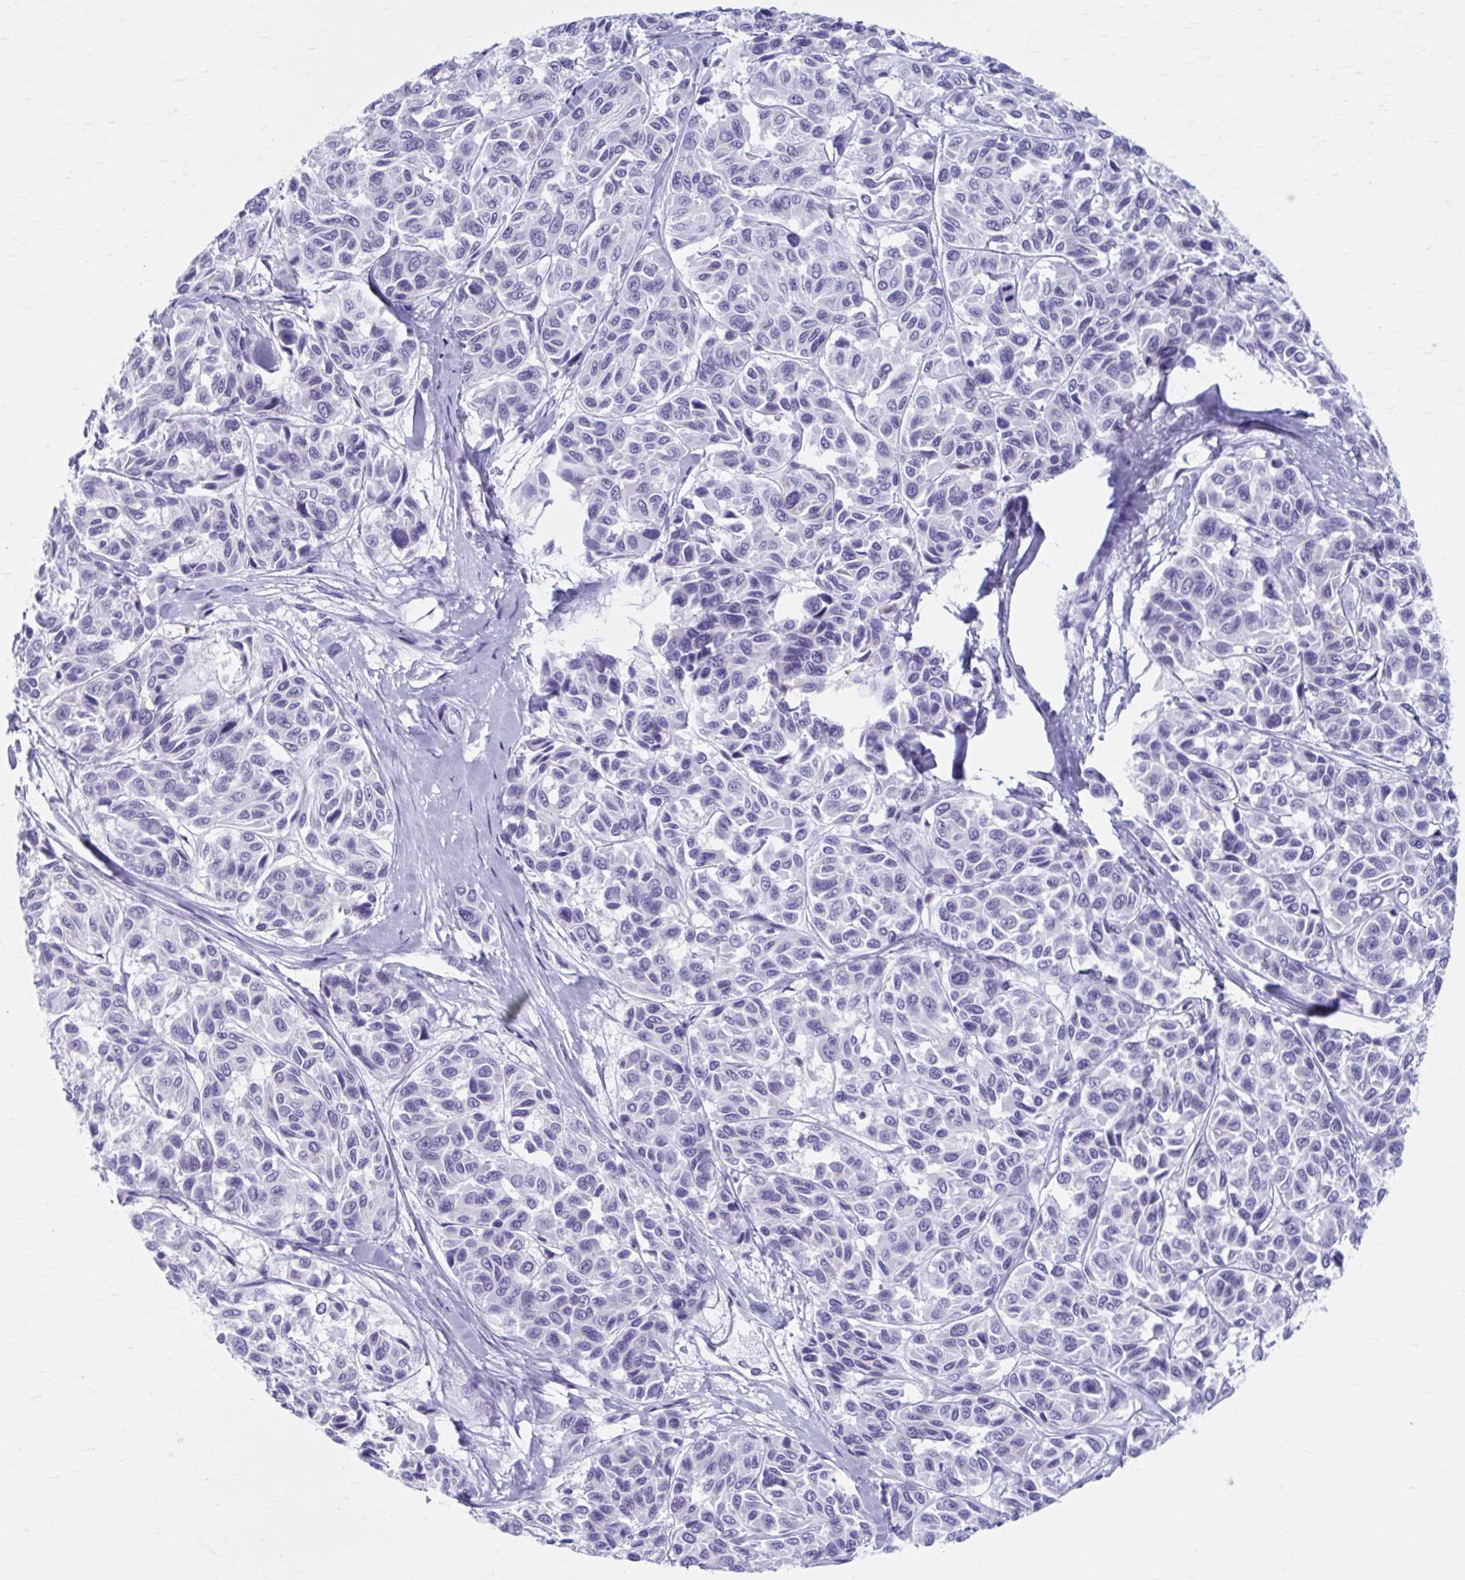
{"staining": {"intensity": "negative", "quantity": "none", "location": "none"}, "tissue": "melanoma", "cell_type": "Tumor cells", "image_type": "cancer", "snomed": [{"axis": "morphology", "description": "Malignant melanoma, NOS"}, {"axis": "topography", "description": "Skin"}], "caption": "Melanoma was stained to show a protein in brown. There is no significant staining in tumor cells. The staining is performed using DAB (3,3'-diaminobenzidine) brown chromogen with nuclei counter-stained in using hematoxylin.", "gene": "KCNE2", "patient": {"sex": "female", "age": 66}}